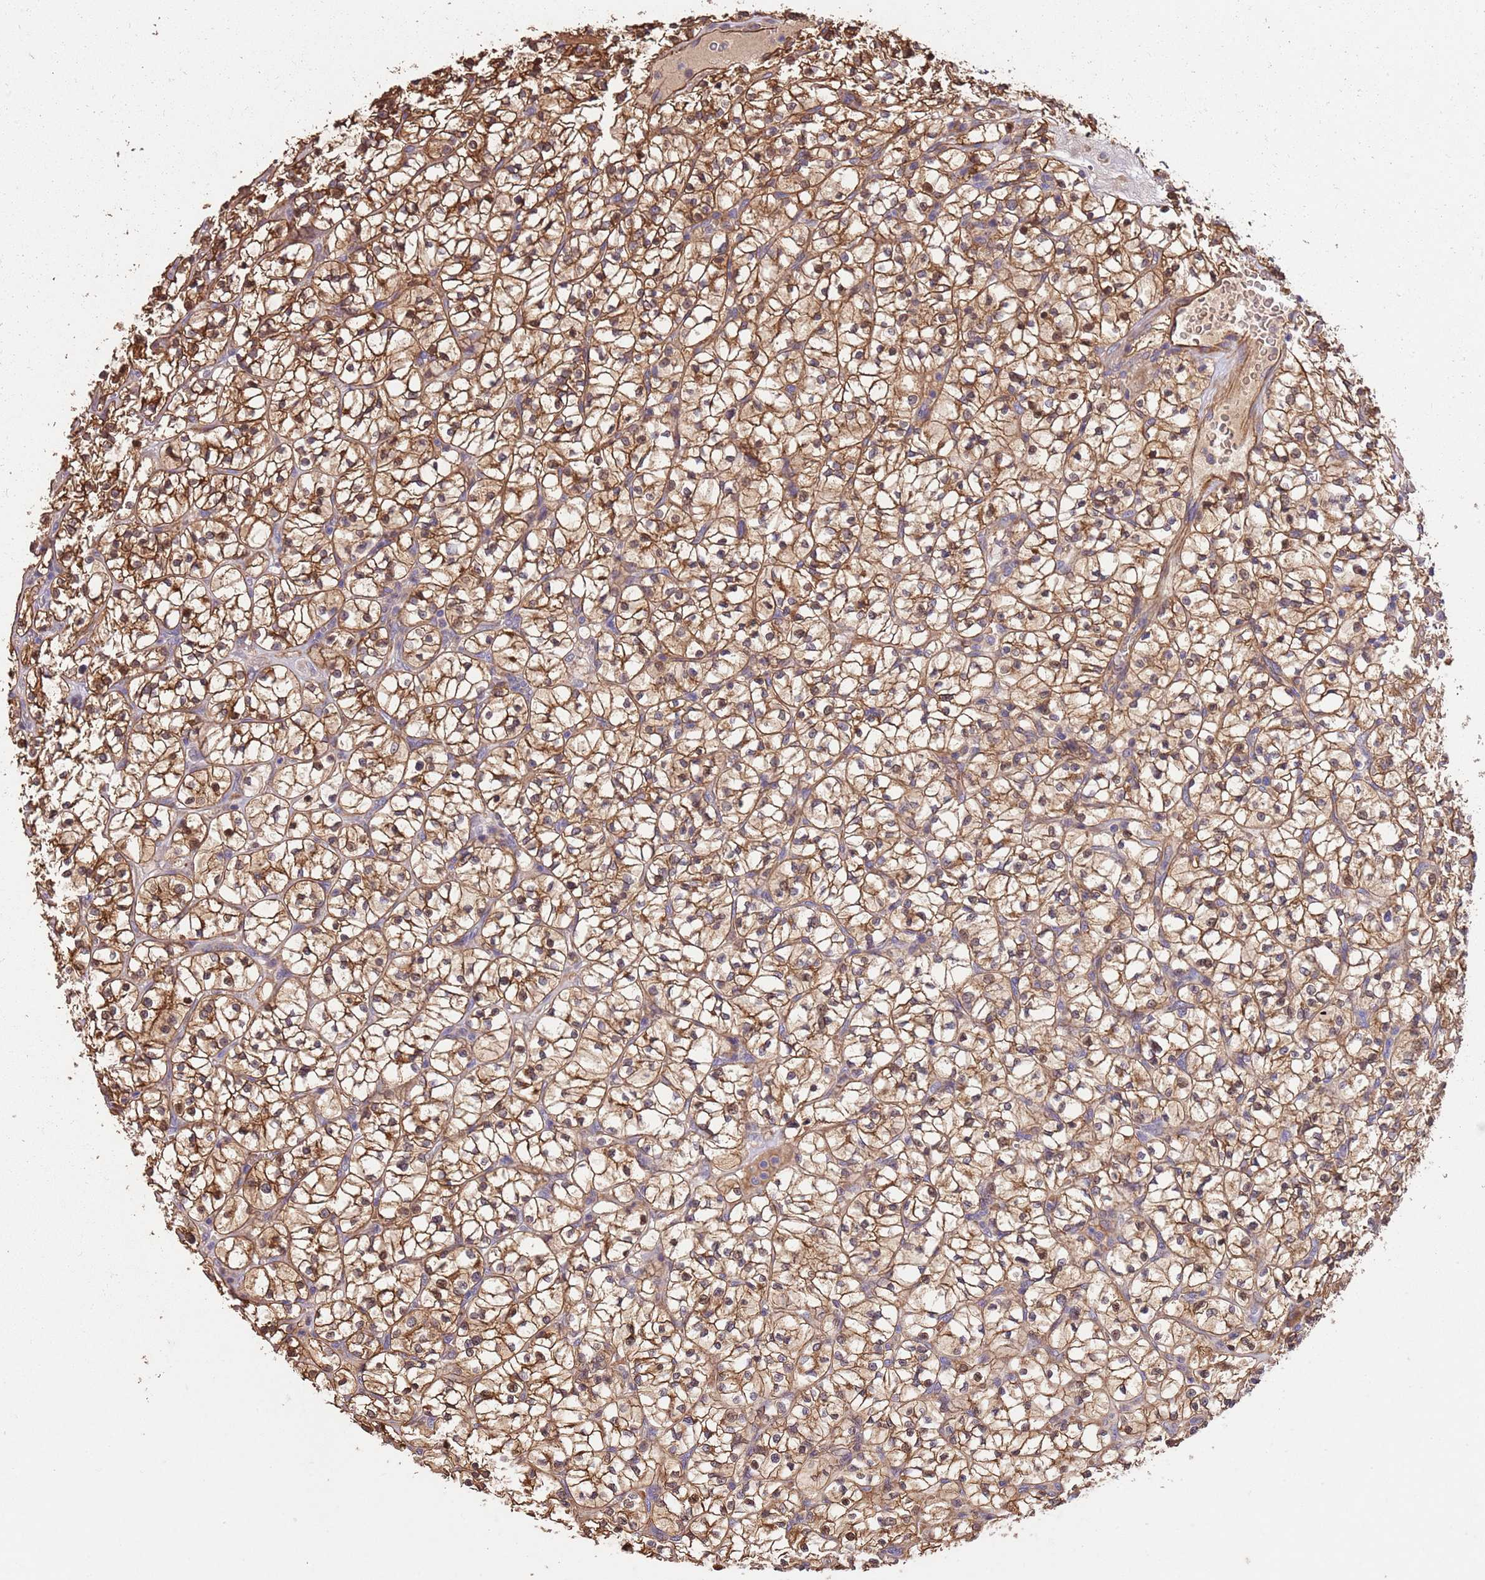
{"staining": {"intensity": "moderate", "quantity": ">75%", "location": "cytoplasmic/membranous"}, "tissue": "renal cancer", "cell_type": "Tumor cells", "image_type": "cancer", "snomed": [{"axis": "morphology", "description": "Adenocarcinoma, NOS"}, {"axis": "topography", "description": "Kidney"}], "caption": "About >75% of tumor cells in human renal cancer (adenocarcinoma) exhibit moderate cytoplasmic/membranous protein expression as visualized by brown immunohistochemical staining.", "gene": "FAM89B", "patient": {"sex": "female", "age": 64}}